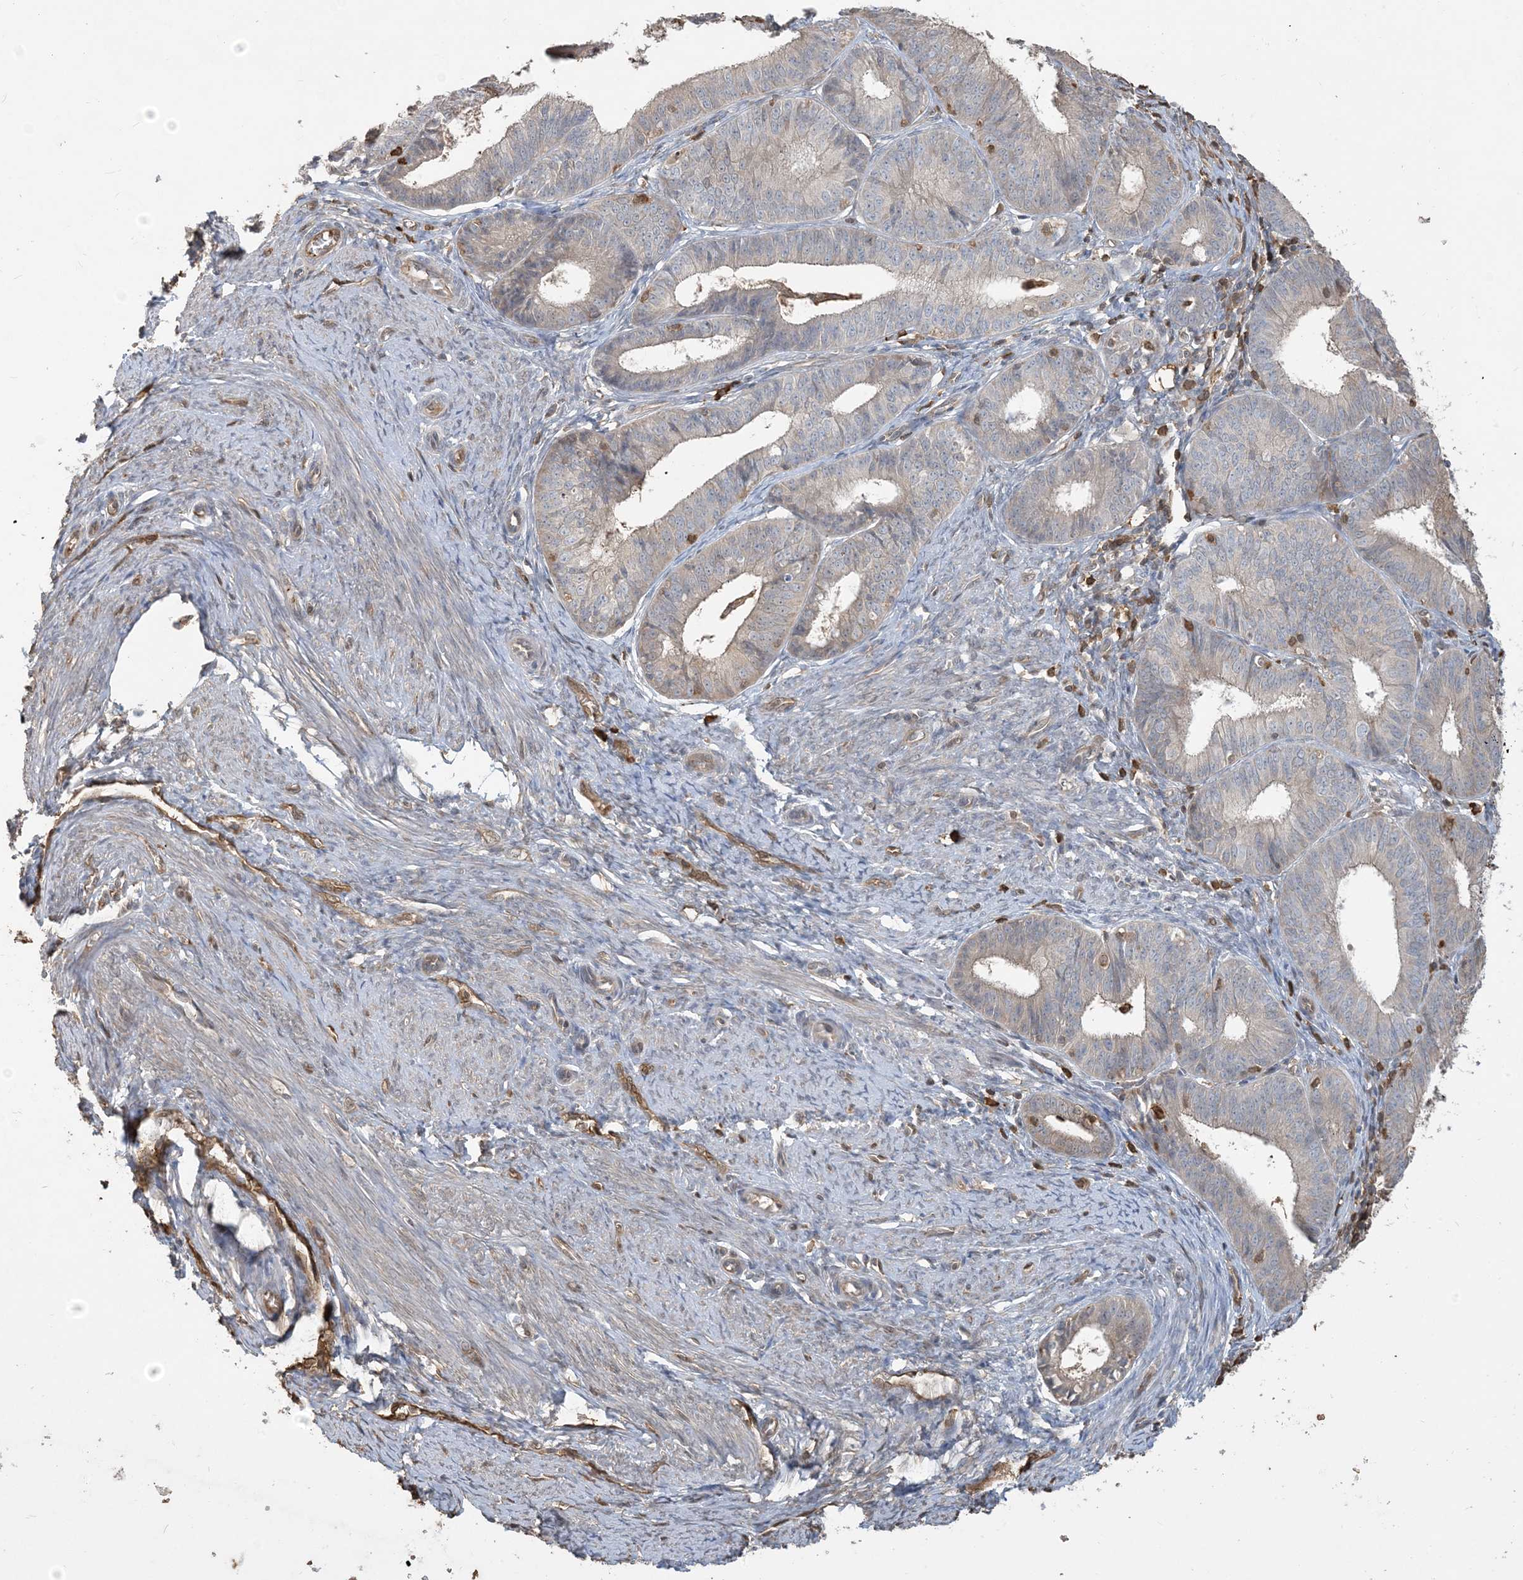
{"staining": {"intensity": "weak", "quantity": "<25%", "location": "cytoplasmic/membranous"}, "tissue": "endometrial cancer", "cell_type": "Tumor cells", "image_type": "cancer", "snomed": [{"axis": "morphology", "description": "Adenocarcinoma, NOS"}, {"axis": "topography", "description": "Endometrium"}], "caption": "Histopathology image shows no significant protein staining in tumor cells of adenocarcinoma (endometrial). (Stains: DAB IHC with hematoxylin counter stain, Microscopy: brightfield microscopy at high magnification).", "gene": "TMSB4X", "patient": {"sex": "female", "age": 51}}